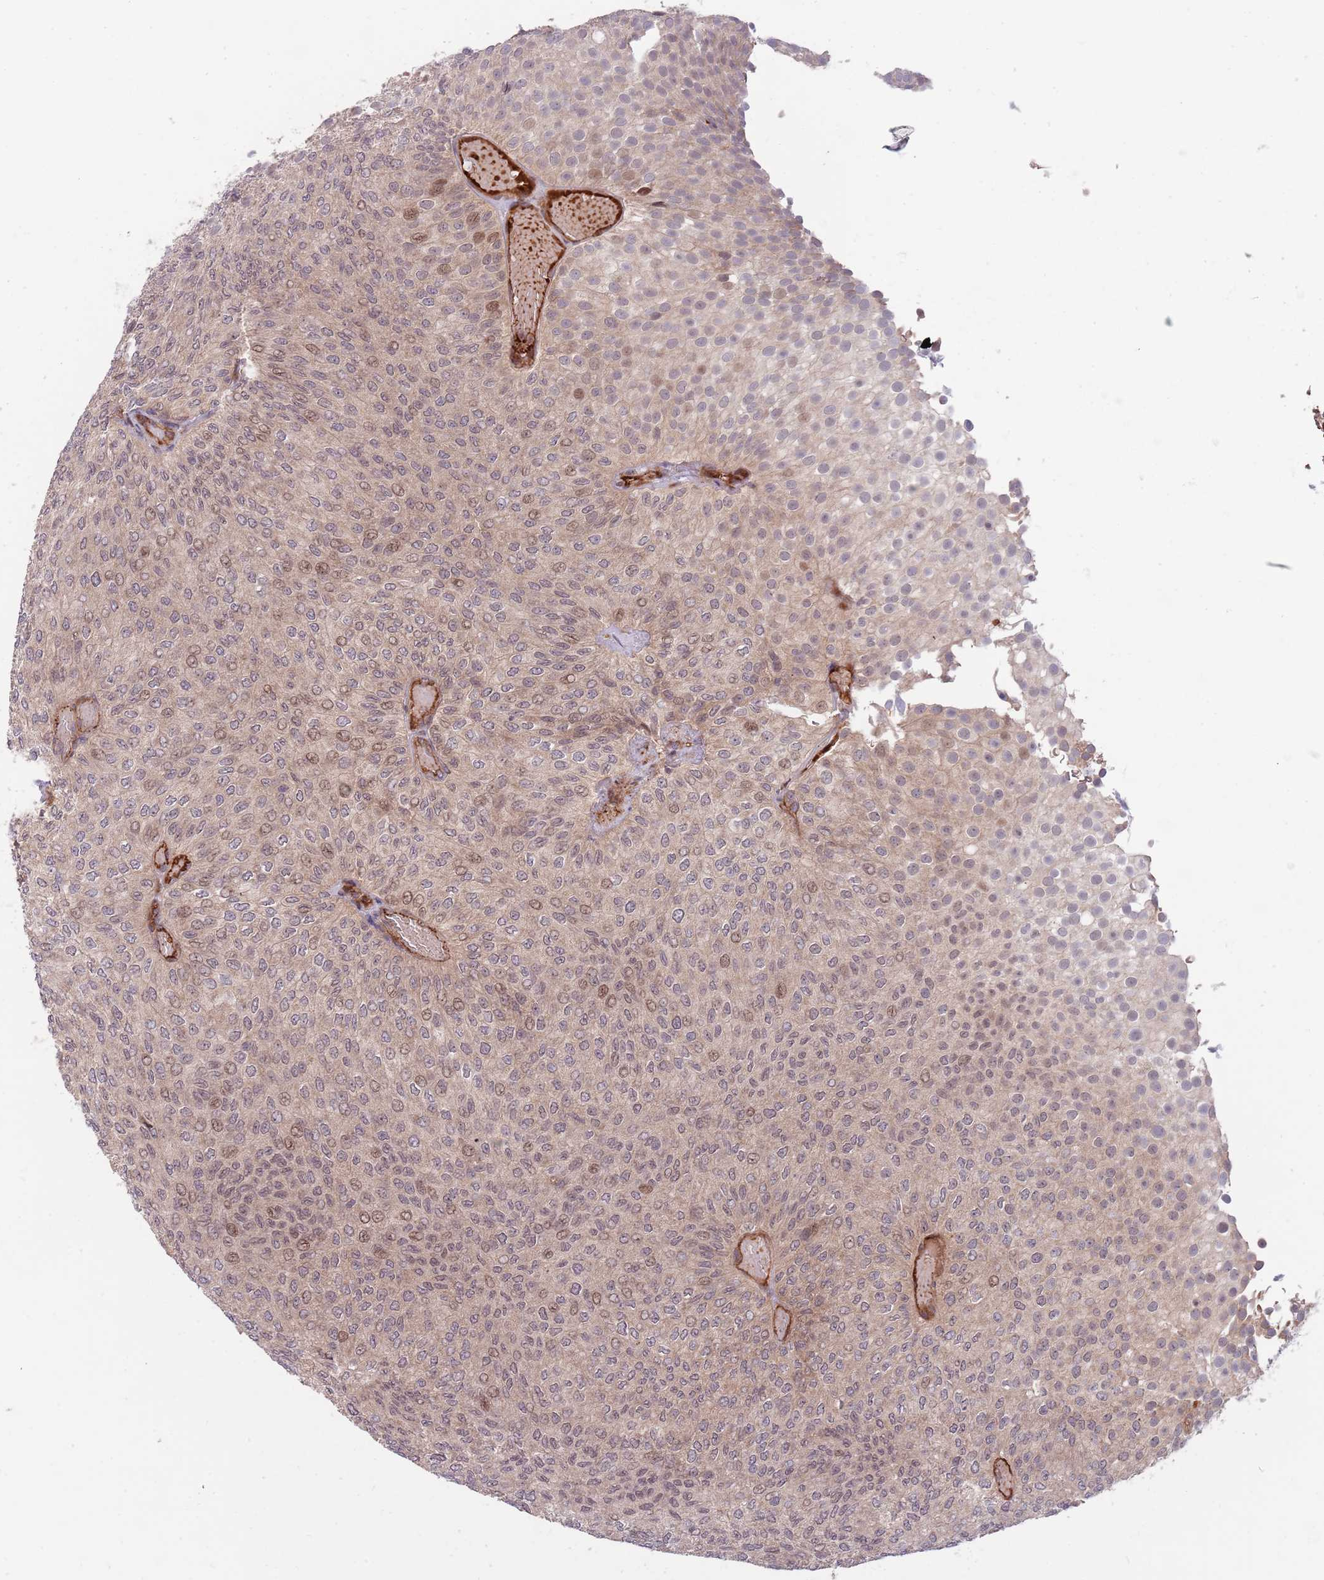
{"staining": {"intensity": "moderate", "quantity": "<25%", "location": "nuclear"}, "tissue": "urothelial cancer", "cell_type": "Tumor cells", "image_type": "cancer", "snomed": [{"axis": "morphology", "description": "Urothelial carcinoma, Low grade"}, {"axis": "topography", "description": "Urinary bladder"}], "caption": "This histopathology image shows immunohistochemistry (IHC) staining of human urothelial cancer, with low moderate nuclear positivity in approximately <25% of tumor cells.", "gene": "NT5DC4", "patient": {"sex": "male", "age": 78}}